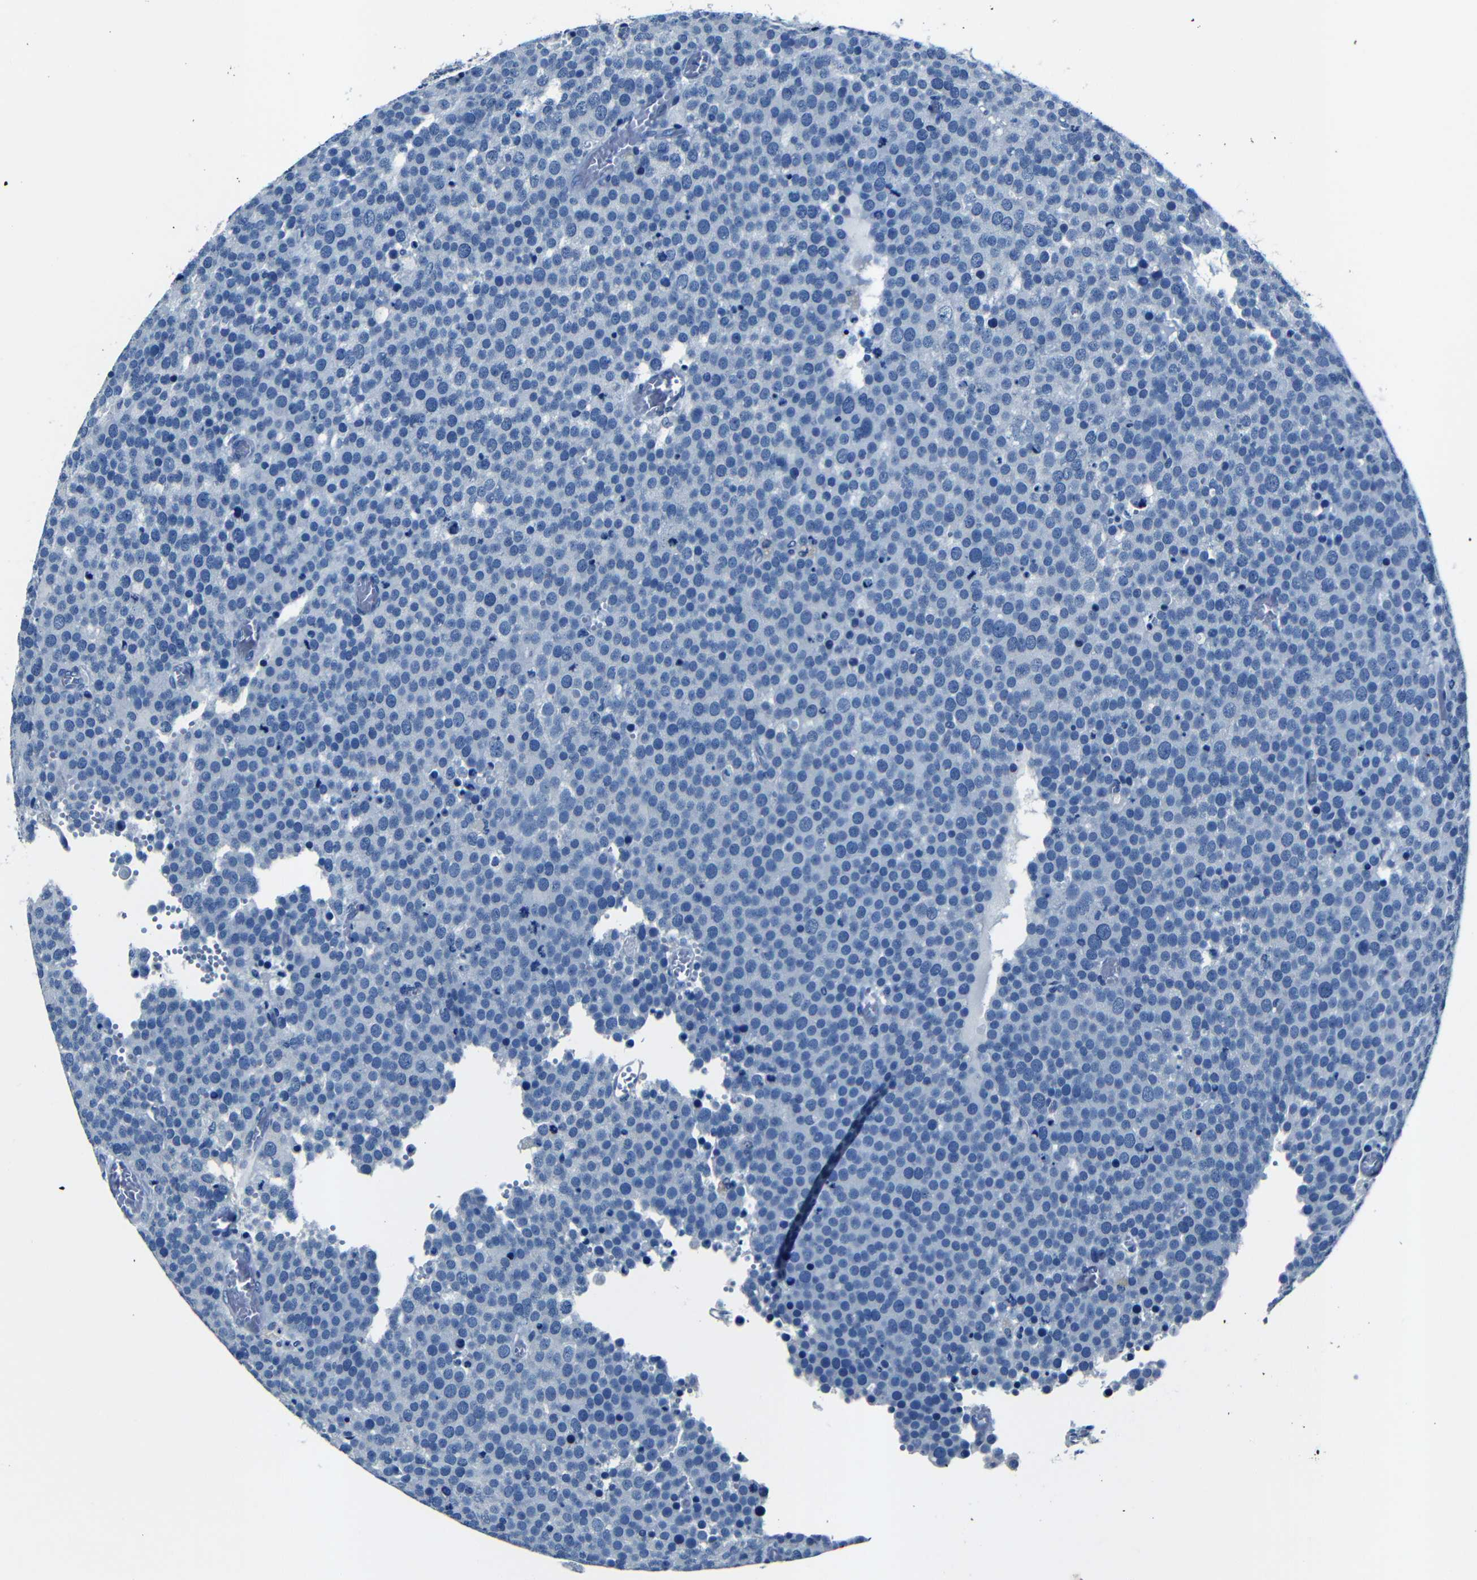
{"staining": {"intensity": "negative", "quantity": "none", "location": "none"}, "tissue": "testis cancer", "cell_type": "Tumor cells", "image_type": "cancer", "snomed": [{"axis": "morphology", "description": "Normal tissue, NOS"}, {"axis": "morphology", "description": "Seminoma, NOS"}, {"axis": "topography", "description": "Testis"}], "caption": "Immunohistochemistry (IHC) micrograph of testis seminoma stained for a protein (brown), which exhibits no expression in tumor cells. (DAB IHC visualized using brightfield microscopy, high magnification).", "gene": "NCMAP", "patient": {"sex": "male", "age": 71}}